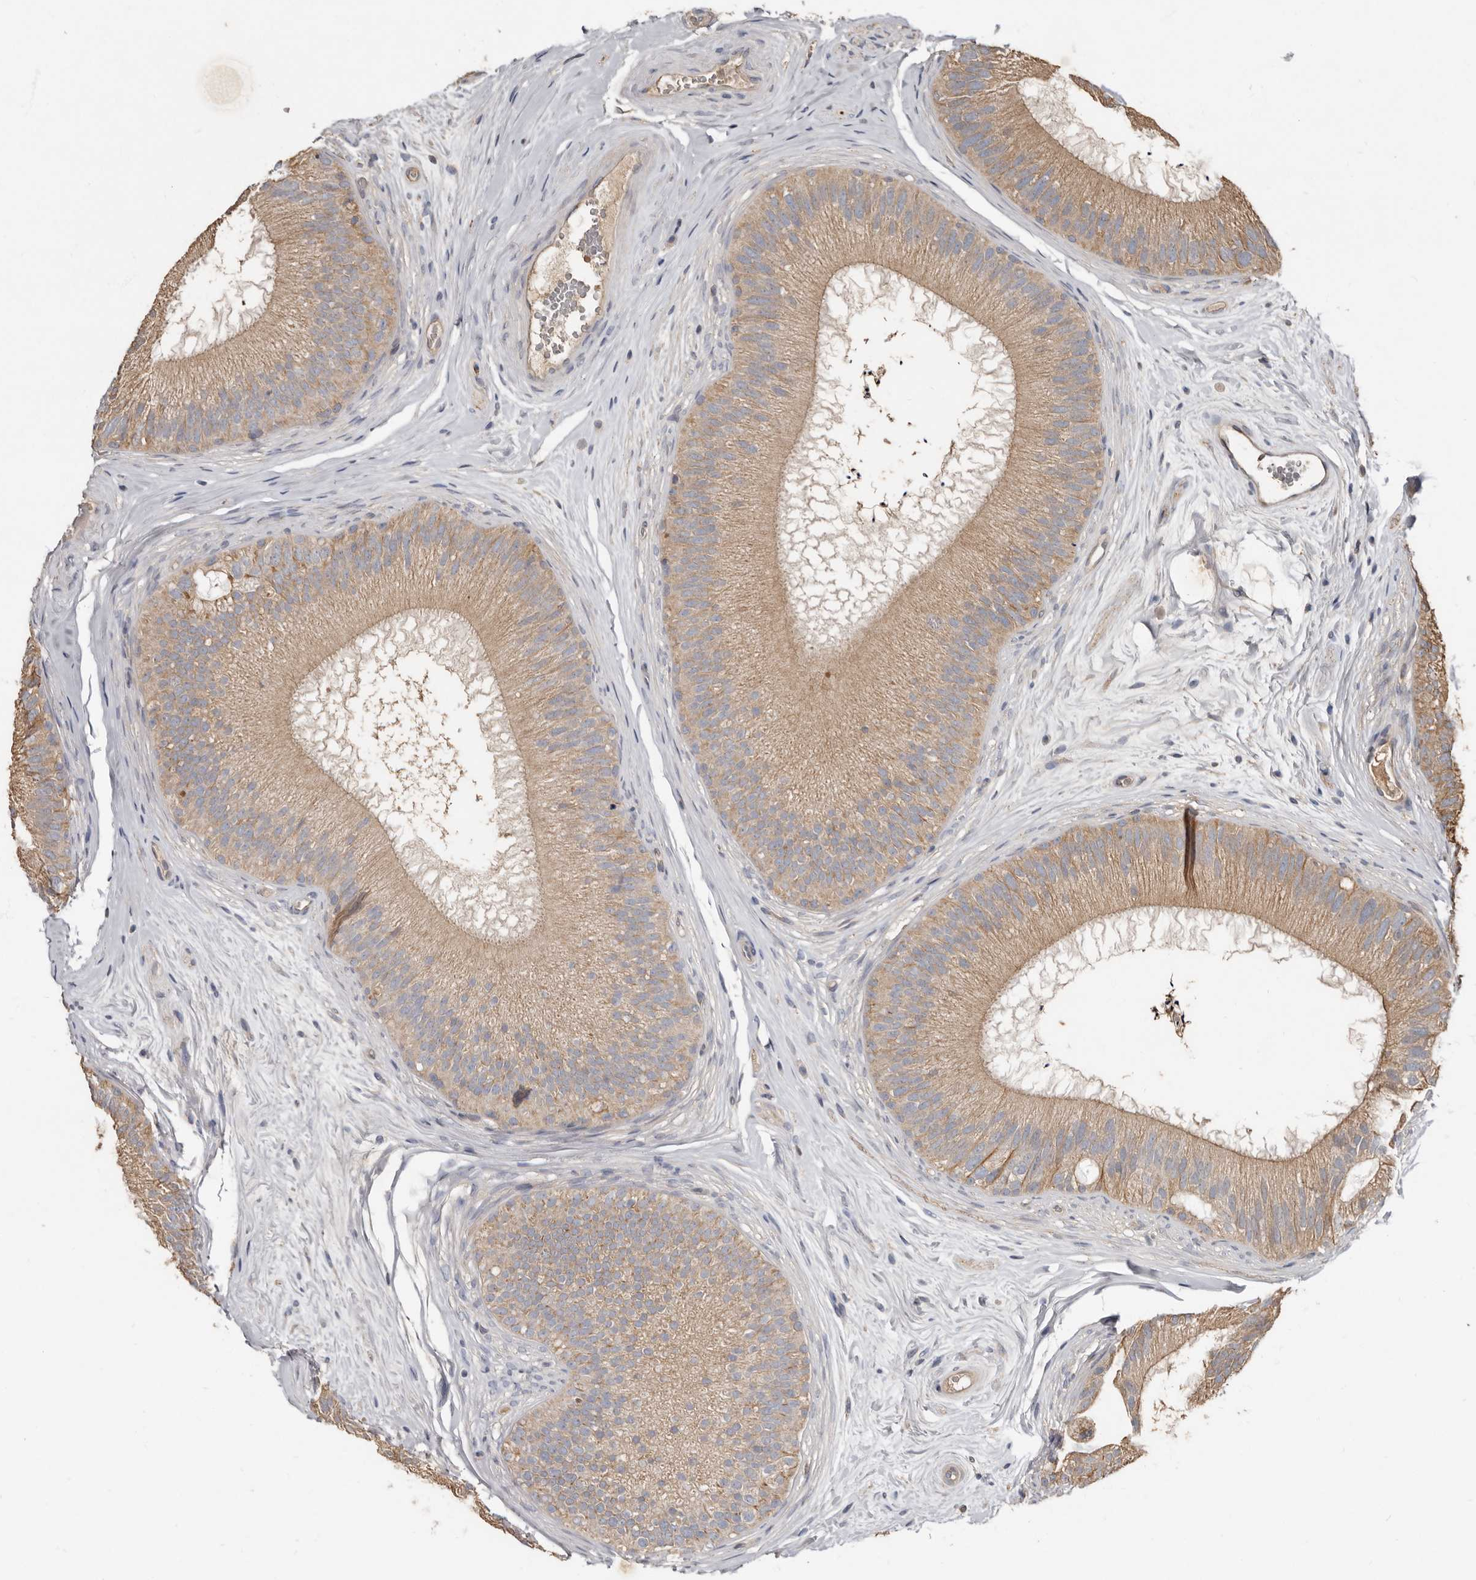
{"staining": {"intensity": "weak", "quantity": "25%-75%", "location": "cytoplasmic/membranous"}, "tissue": "epididymis", "cell_type": "Glandular cells", "image_type": "normal", "snomed": [{"axis": "morphology", "description": "Normal tissue, NOS"}, {"axis": "topography", "description": "Epididymis"}], "caption": "Epididymis stained with DAB (3,3'-diaminobenzidine) immunohistochemistry (IHC) exhibits low levels of weak cytoplasmic/membranous expression in approximately 25%-75% of glandular cells. (DAB (3,3'-diaminobenzidine) IHC, brown staining for protein, blue staining for nuclei).", "gene": "KIF26B", "patient": {"sex": "male", "age": 45}}